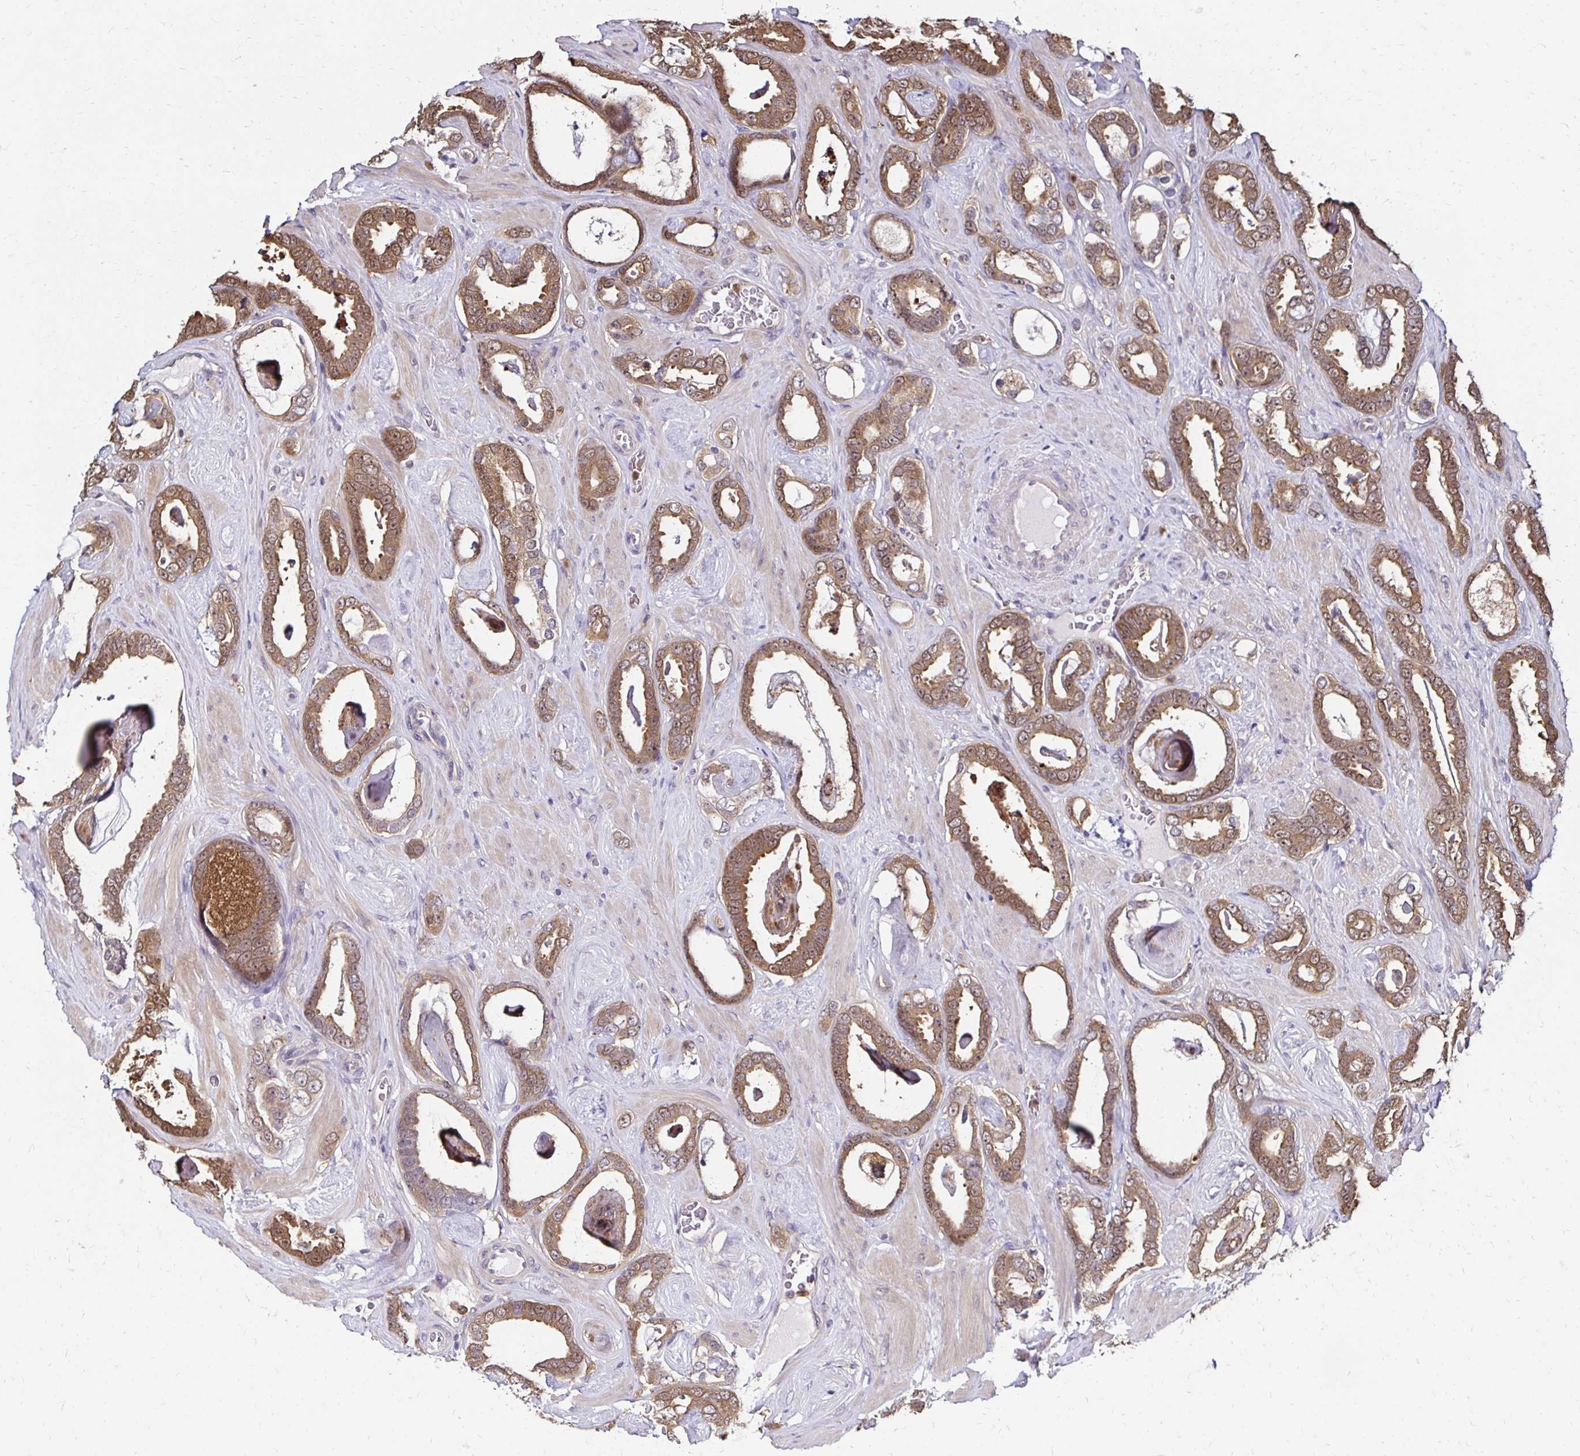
{"staining": {"intensity": "moderate", "quantity": ">75%", "location": "cytoplasmic/membranous,nuclear"}, "tissue": "prostate cancer", "cell_type": "Tumor cells", "image_type": "cancer", "snomed": [{"axis": "morphology", "description": "Adenocarcinoma, High grade"}, {"axis": "topography", "description": "Prostate"}], "caption": "A histopathology image of human adenocarcinoma (high-grade) (prostate) stained for a protein shows moderate cytoplasmic/membranous and nuclear brown staining in tumor cells.", "gene": "TXN", "patient": {"sex": "male", "age": 63}}